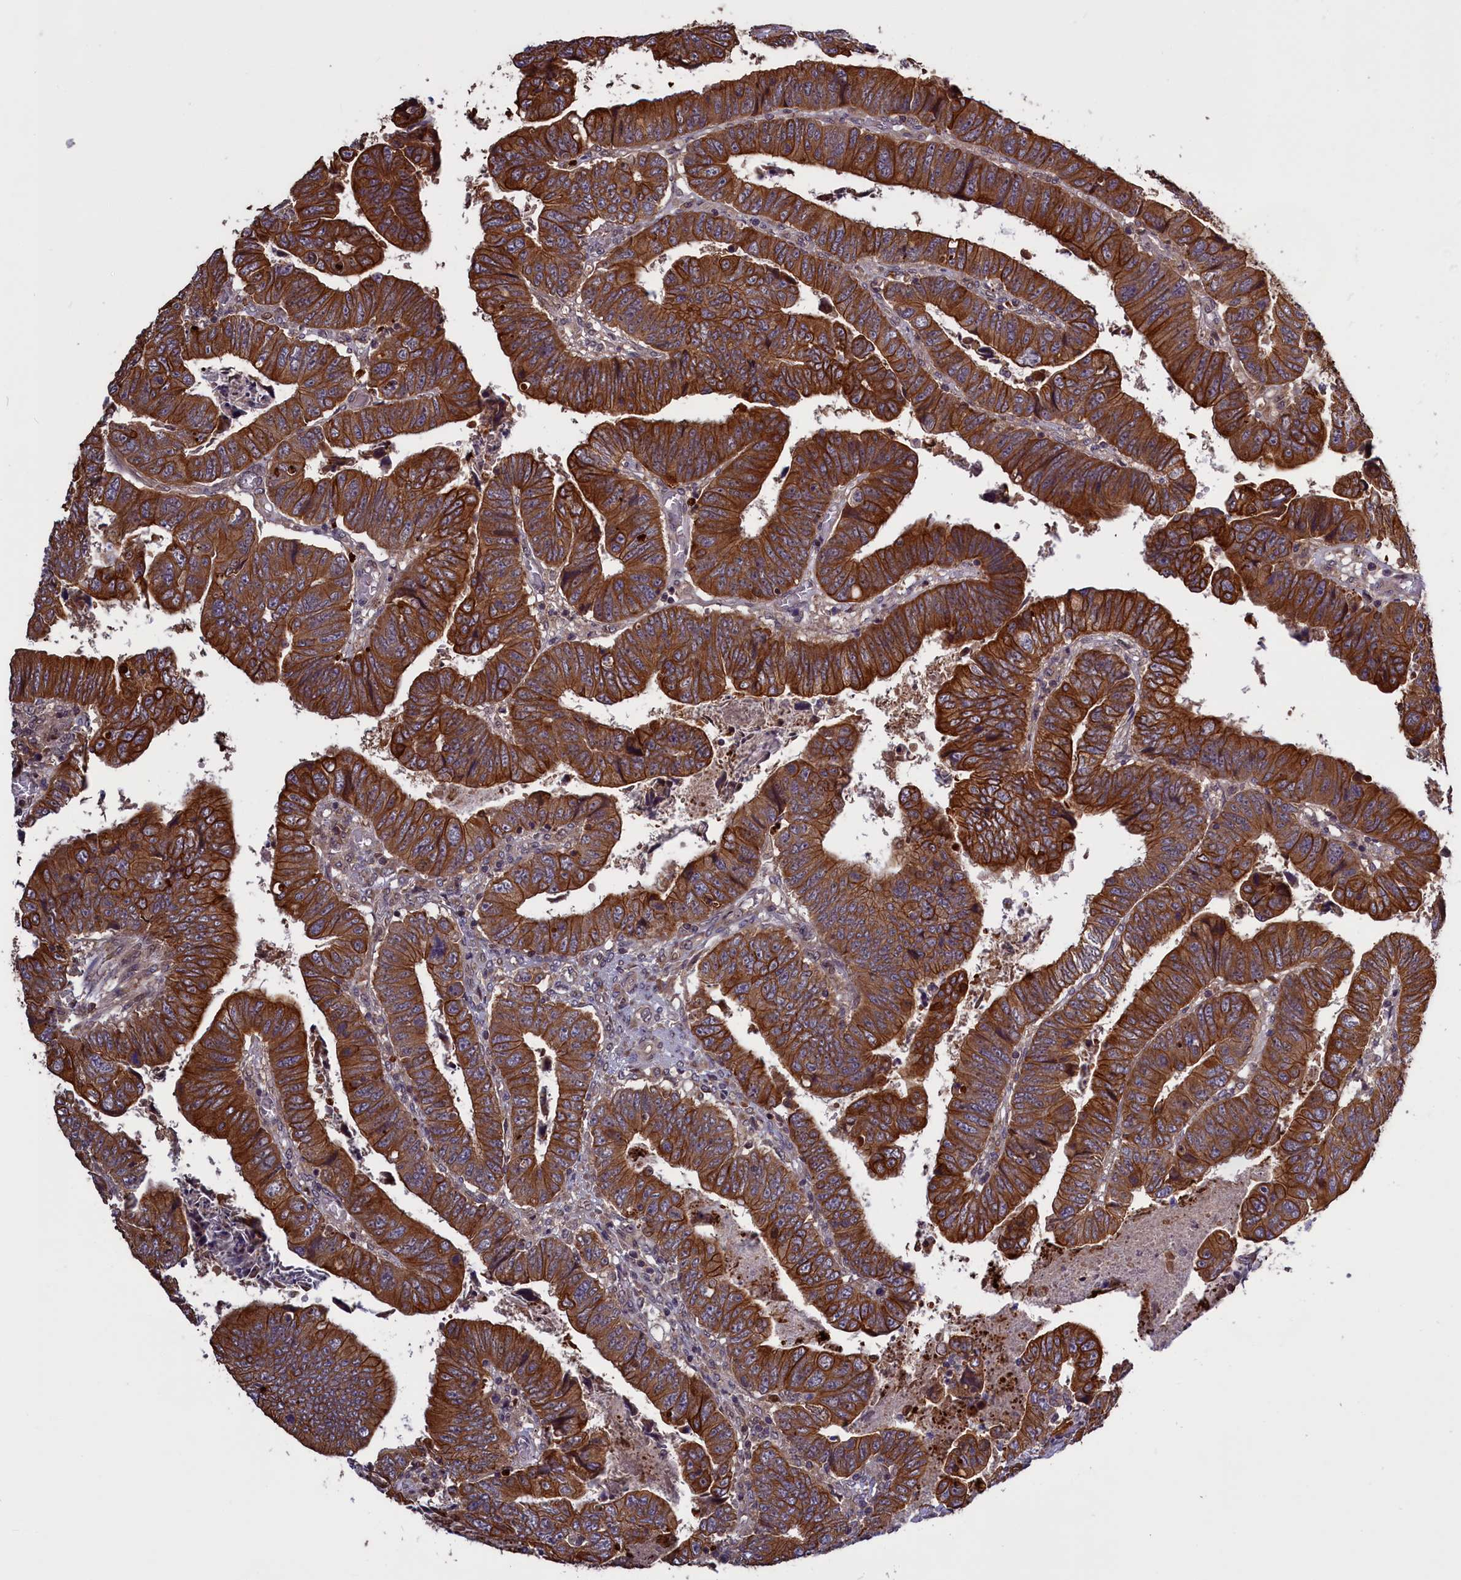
{"staining": {"intensity": "strong", "quantity": ">75%", "location": "cytoplasmic/membranous"}, "tissue": "colorectal cancer", "cell_type": "Tumor cells", "image_type": "cancer", "snomed": [{"axis": "morphology", "description": "Normal tissue, NOS"}, {"axis": "morphology", "description": "Adenocarcinoma, NOS"}, {"axis": "topography", "description": "Rectum"}], "caption": "Colorectal cancer (adenocarcinoma) was stained to show a protein in brown. There is high levels of strong cytoplasmic/membranous positivity in approximately >75% of tumor cells.", "gene": "DENND1B", "patient": {"sex": "female", "age": 65}}